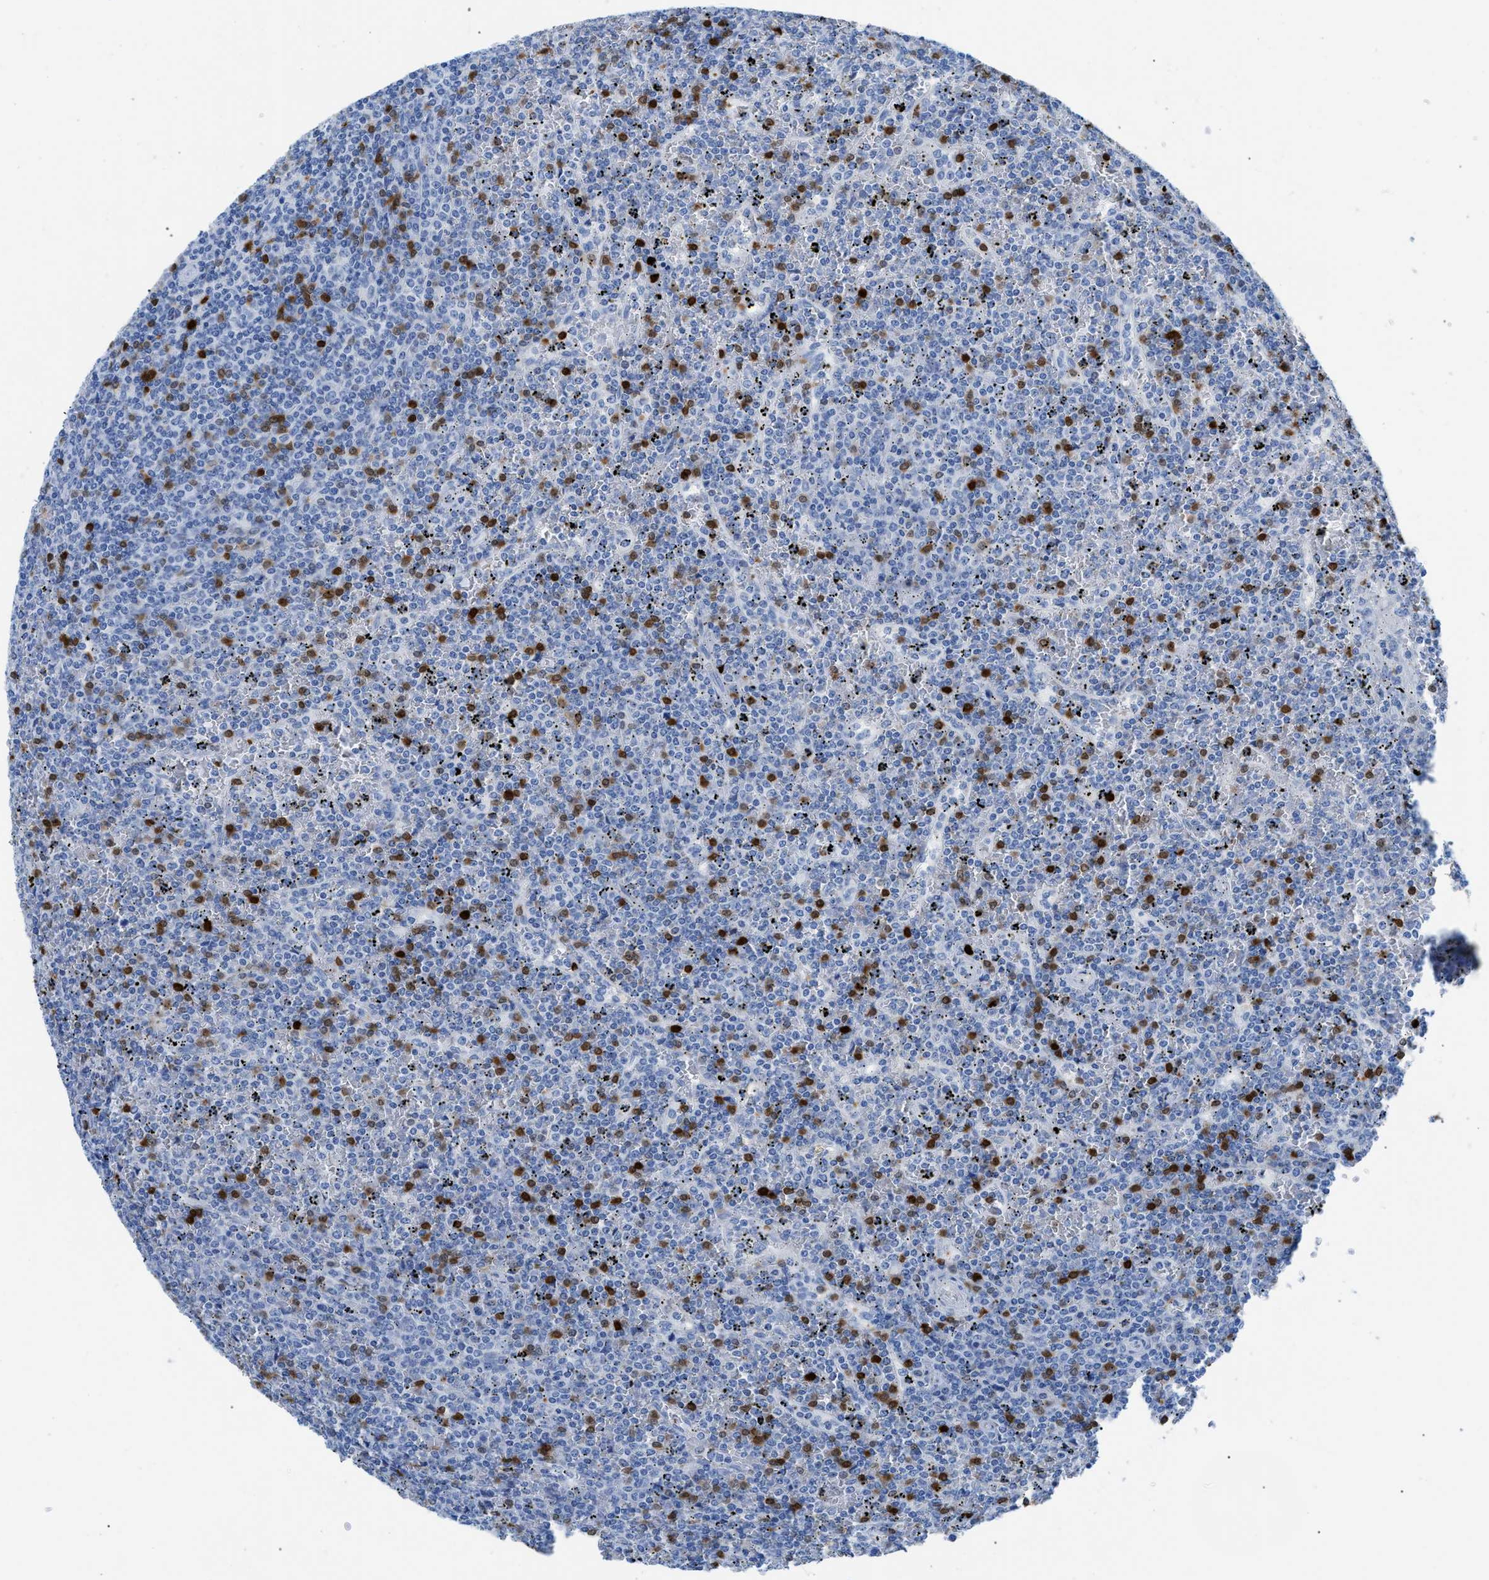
{"staining": {"intensity": "negative", "quantity": "none", "location": "none"}, "tissue": "lymphoma", "cell_type": "Tumor cells", "image_type": "cancer", "snomed": [{"axis": "morphology", "description": "Malignant lymphoma, non-Hodgkin's type, Low grade"}, {"axis": "topography", "description": "Spleen"}], "caption": "DAB (3,3'-diaminobenzidine) immunohistochemical staining of lymphoma exhibits no significant expression in tumor cells. Brightfield microscopy of immunohistochemistry (IHC) stained with DAB (brown) and hematoxylin (blue), captured at high magnification.", "gene": "TCL1A", "patient": {"sex": "female", "age": 19}}